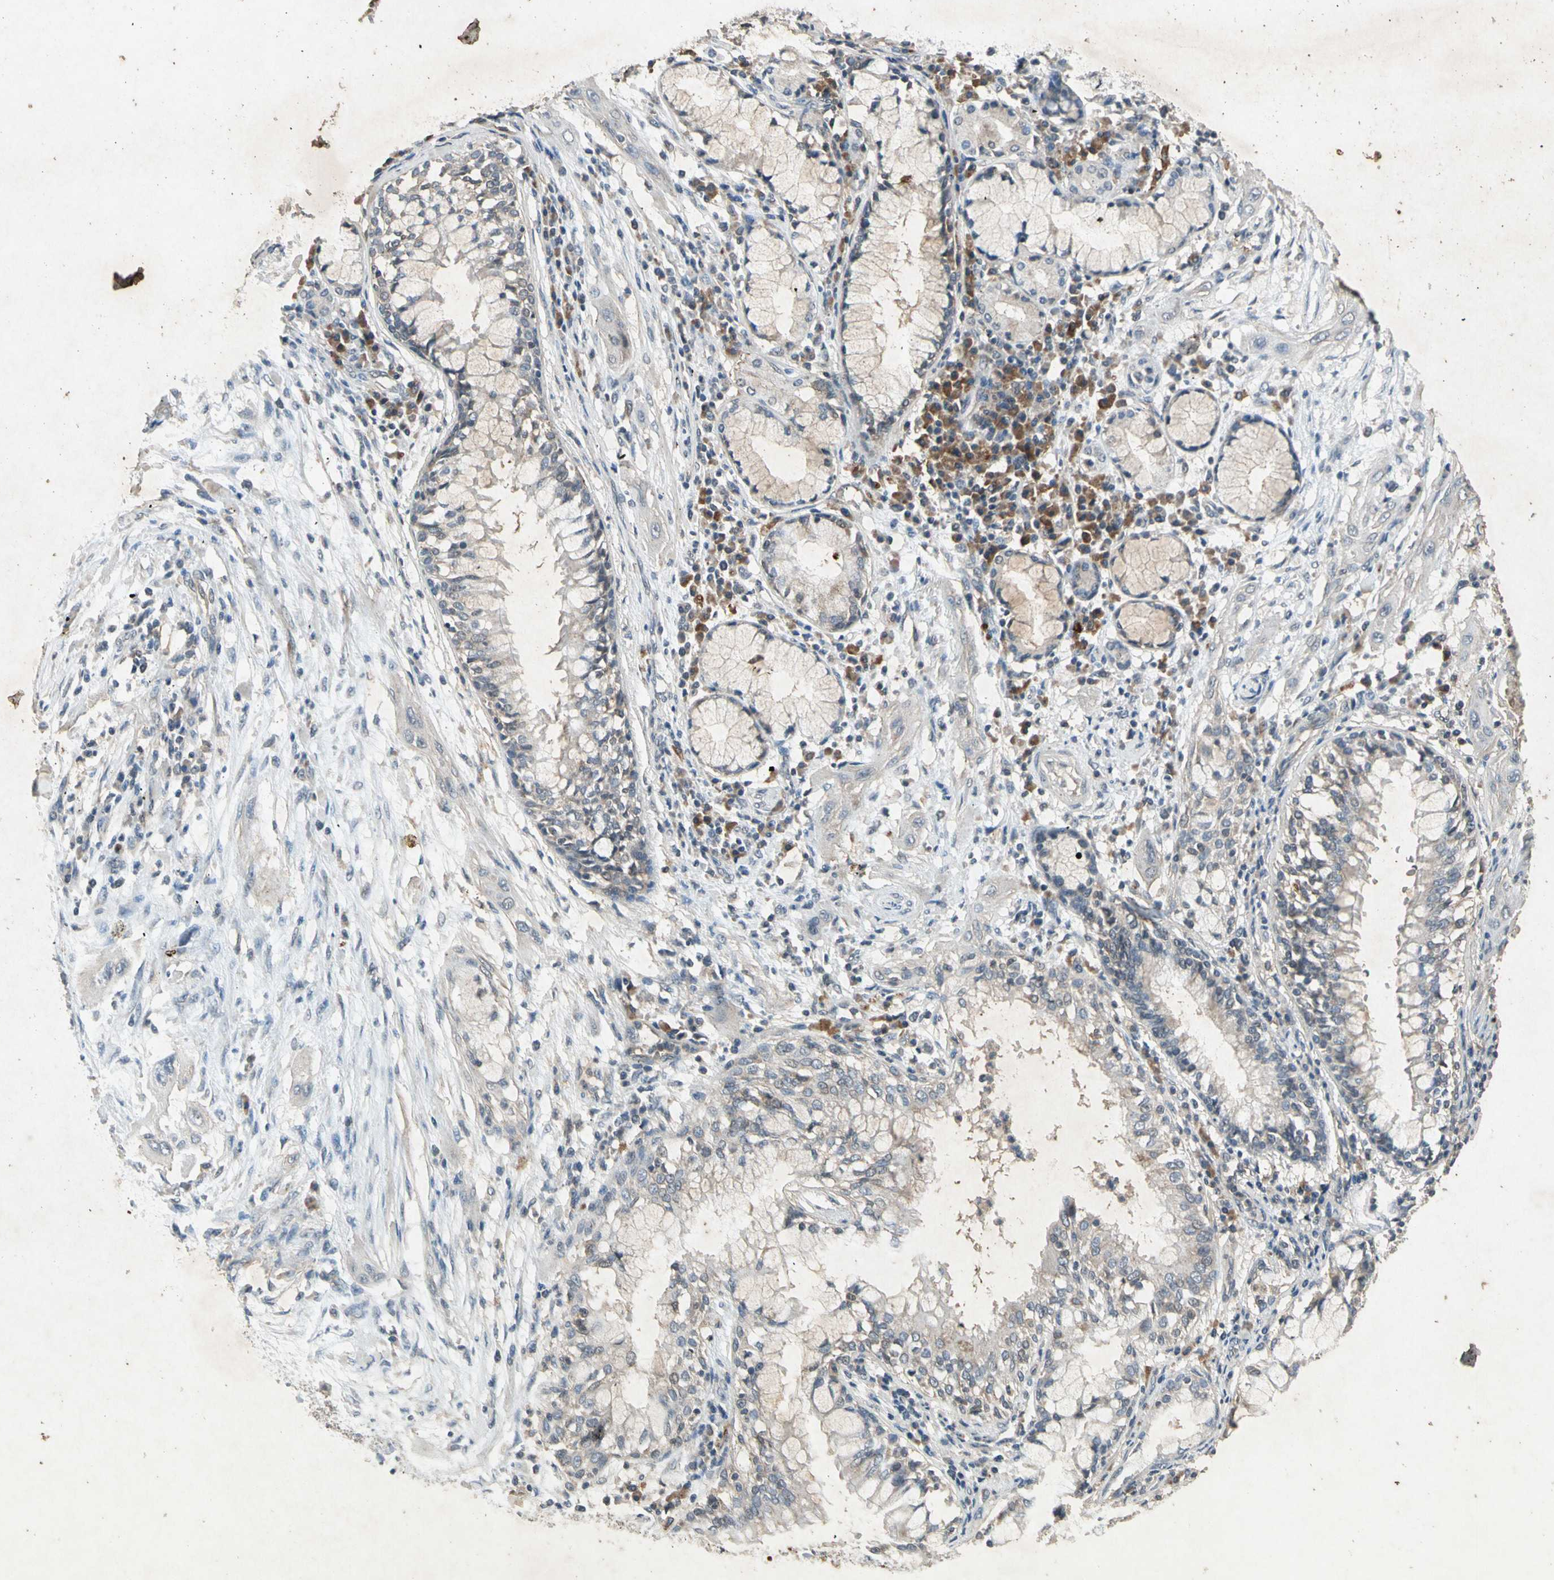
{"staining": {"intensity": "weak", "quantity": "<25%", "location": "cytoplasmic/membranous"}, "tissue": "lung cancer", "cell_type": "Tumor cells", "image_type": "cancer", "snomed": [{"axis": "morphology", "description": "Squamous cell carcinoma, NOS"}, {"axis": "topography", "description": "Lung"}], "caption": "Tumor cells show no significant protein staining in lung cancer (squamous cell carcinoma).", "gene": "GPLD1", "patient": {"sex": "female", "age": 47}}